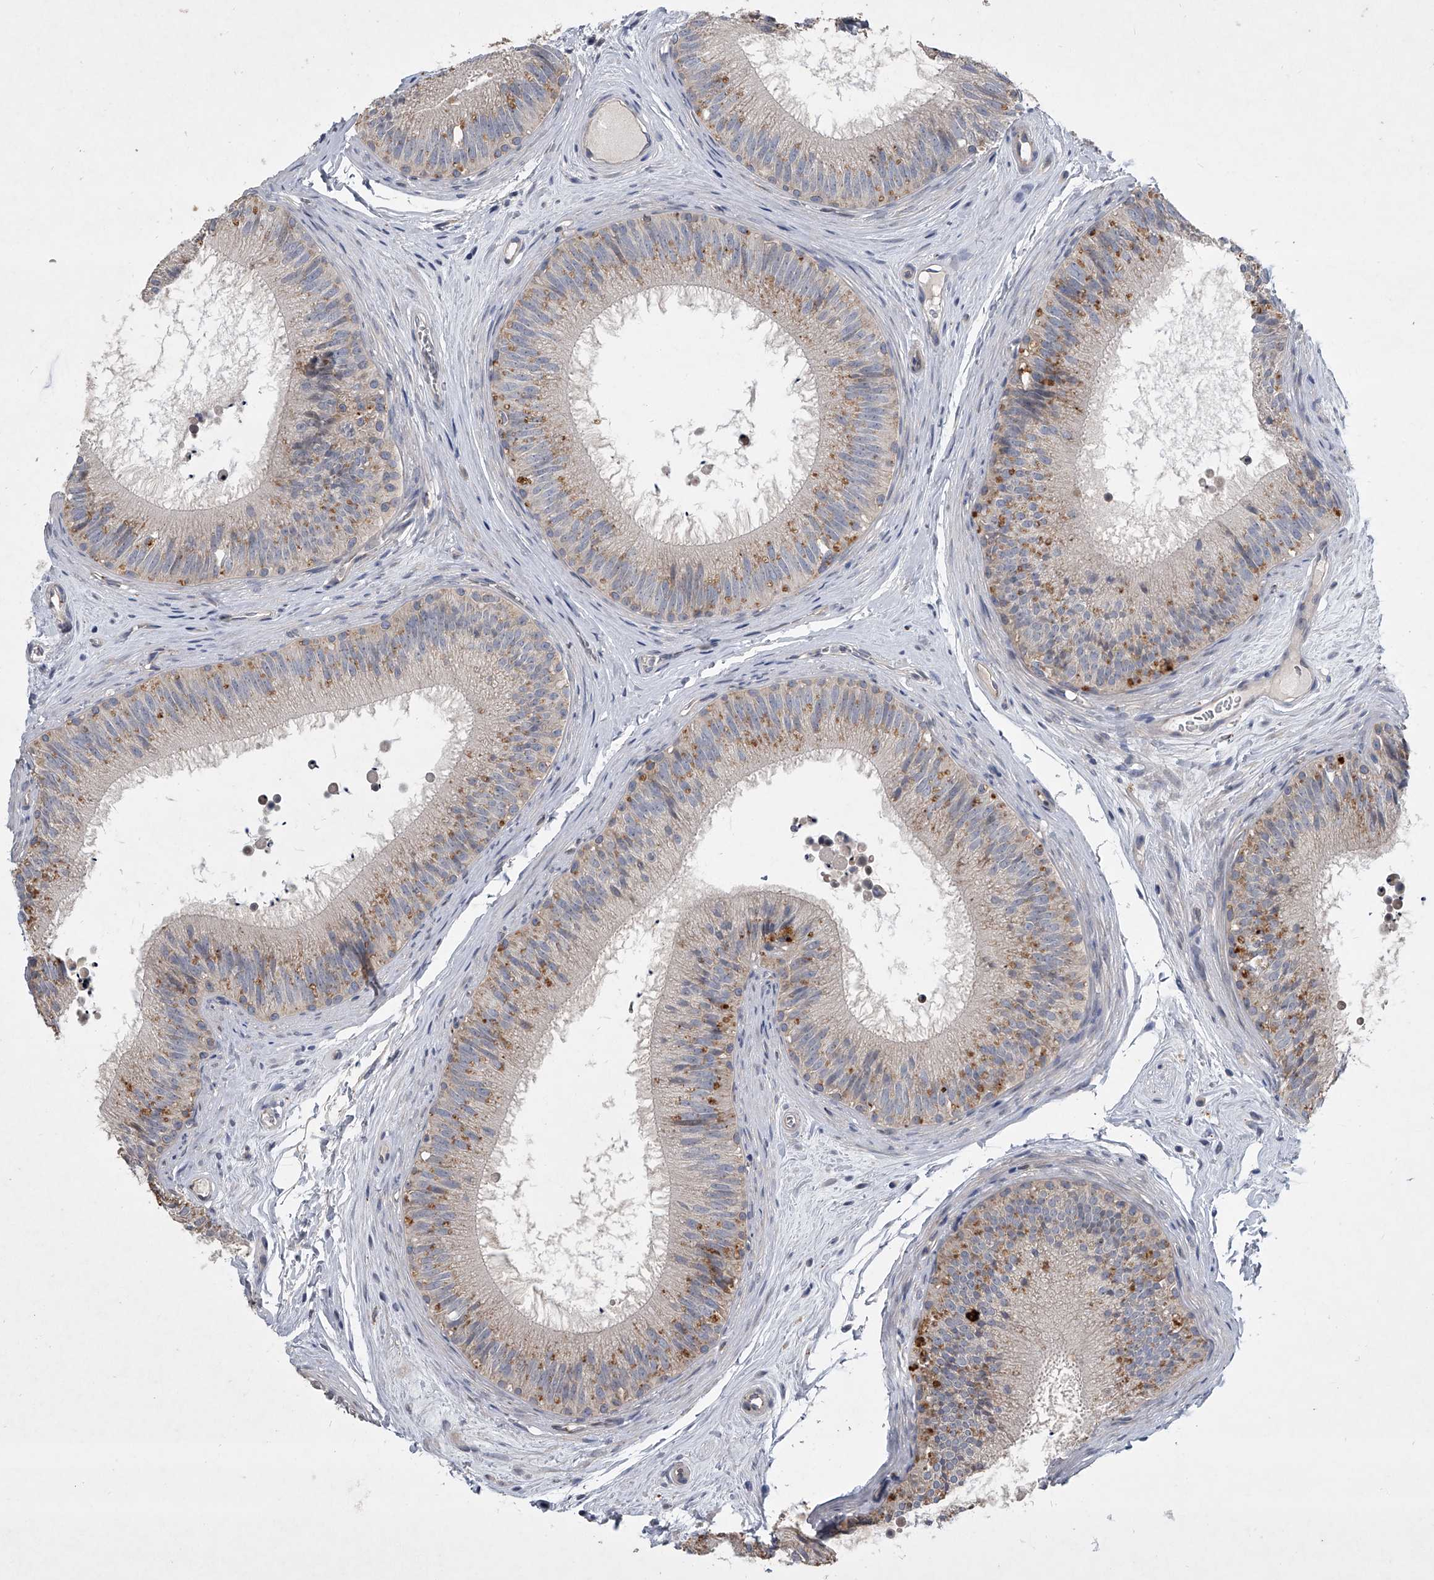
{"staining": {"intensity": "moderate", "quantity": "25%-75%", "location": "cytoplasmic/membranous"}, "tissue": "epididymis", "cell_type": "Glandular cells", "image_type": "normal", "snomed": [{"axis": "morphology", "description": "Normal tissue, NOS"}, {"axis": "topography", "description": "Epididymis"}], "caption": "Human epididymis stained with a brown dye reveals moderate cytoplasmic/membranous positive positivity in about 25%-75% of glandular cells.", "gene": "DOCK9", "patient": {"sex": "male", "age": 29}}